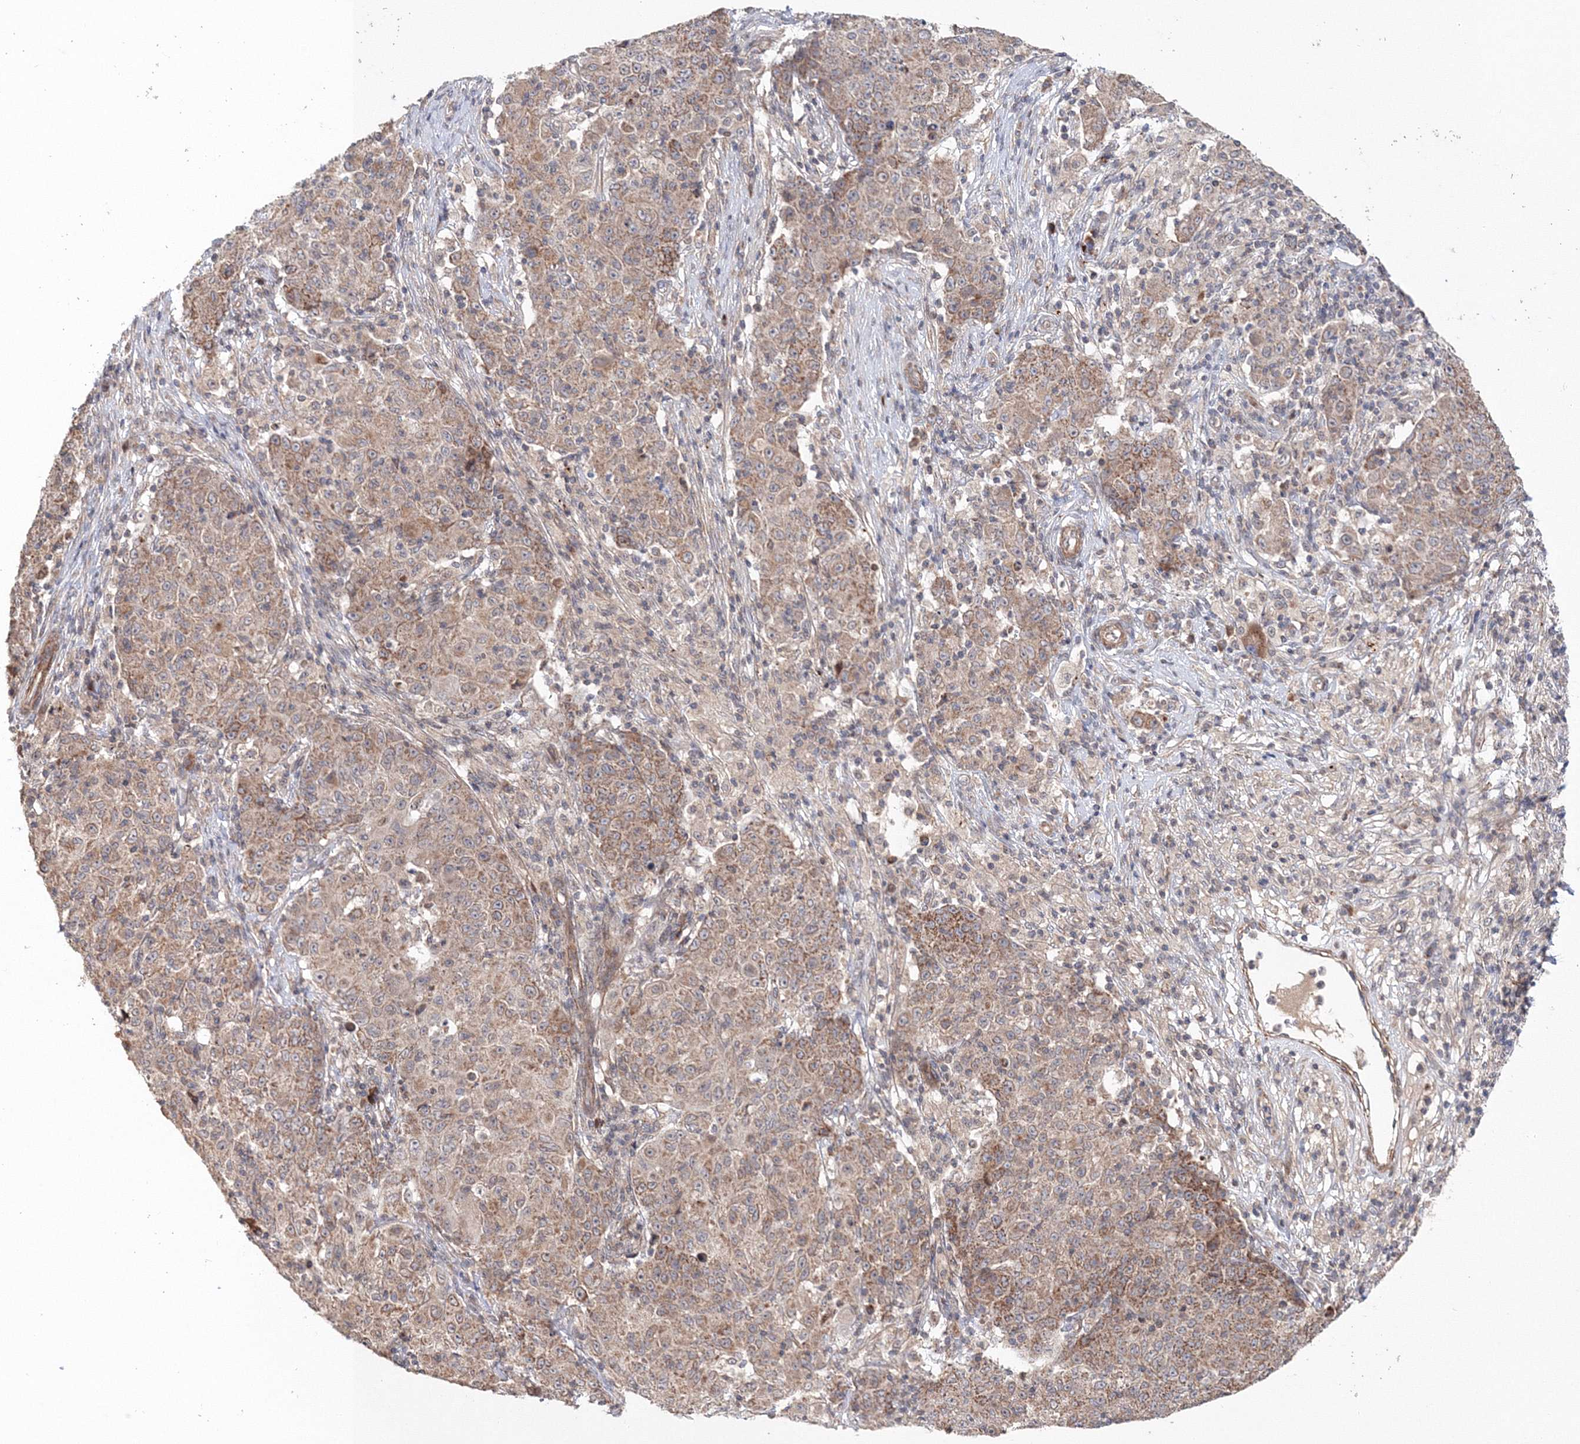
{"staining": {"intensity": "moderate", "quantity": ">75%", "location": "cytoplasmic/membranous"}, "tissue": "ovarian cancer", "cell_type": "Tumor cells", "image_type": "cancer", "snomed": [{"axis": "morphology", "description": "Carcinoma, endometroid"}, {"axis": "topography", "description": "Ovary"}], "caption": "Ovarian cancer stained with immunohistochemistry (IHC) displays moderate cytoplasmic/membranous positivity in approximately >75% of tumor cells. (DAB = brown stain, brightfield microscopy at high magnification).", "gene": "NOA1", "patient": {"sex": "female", "age": 42}}